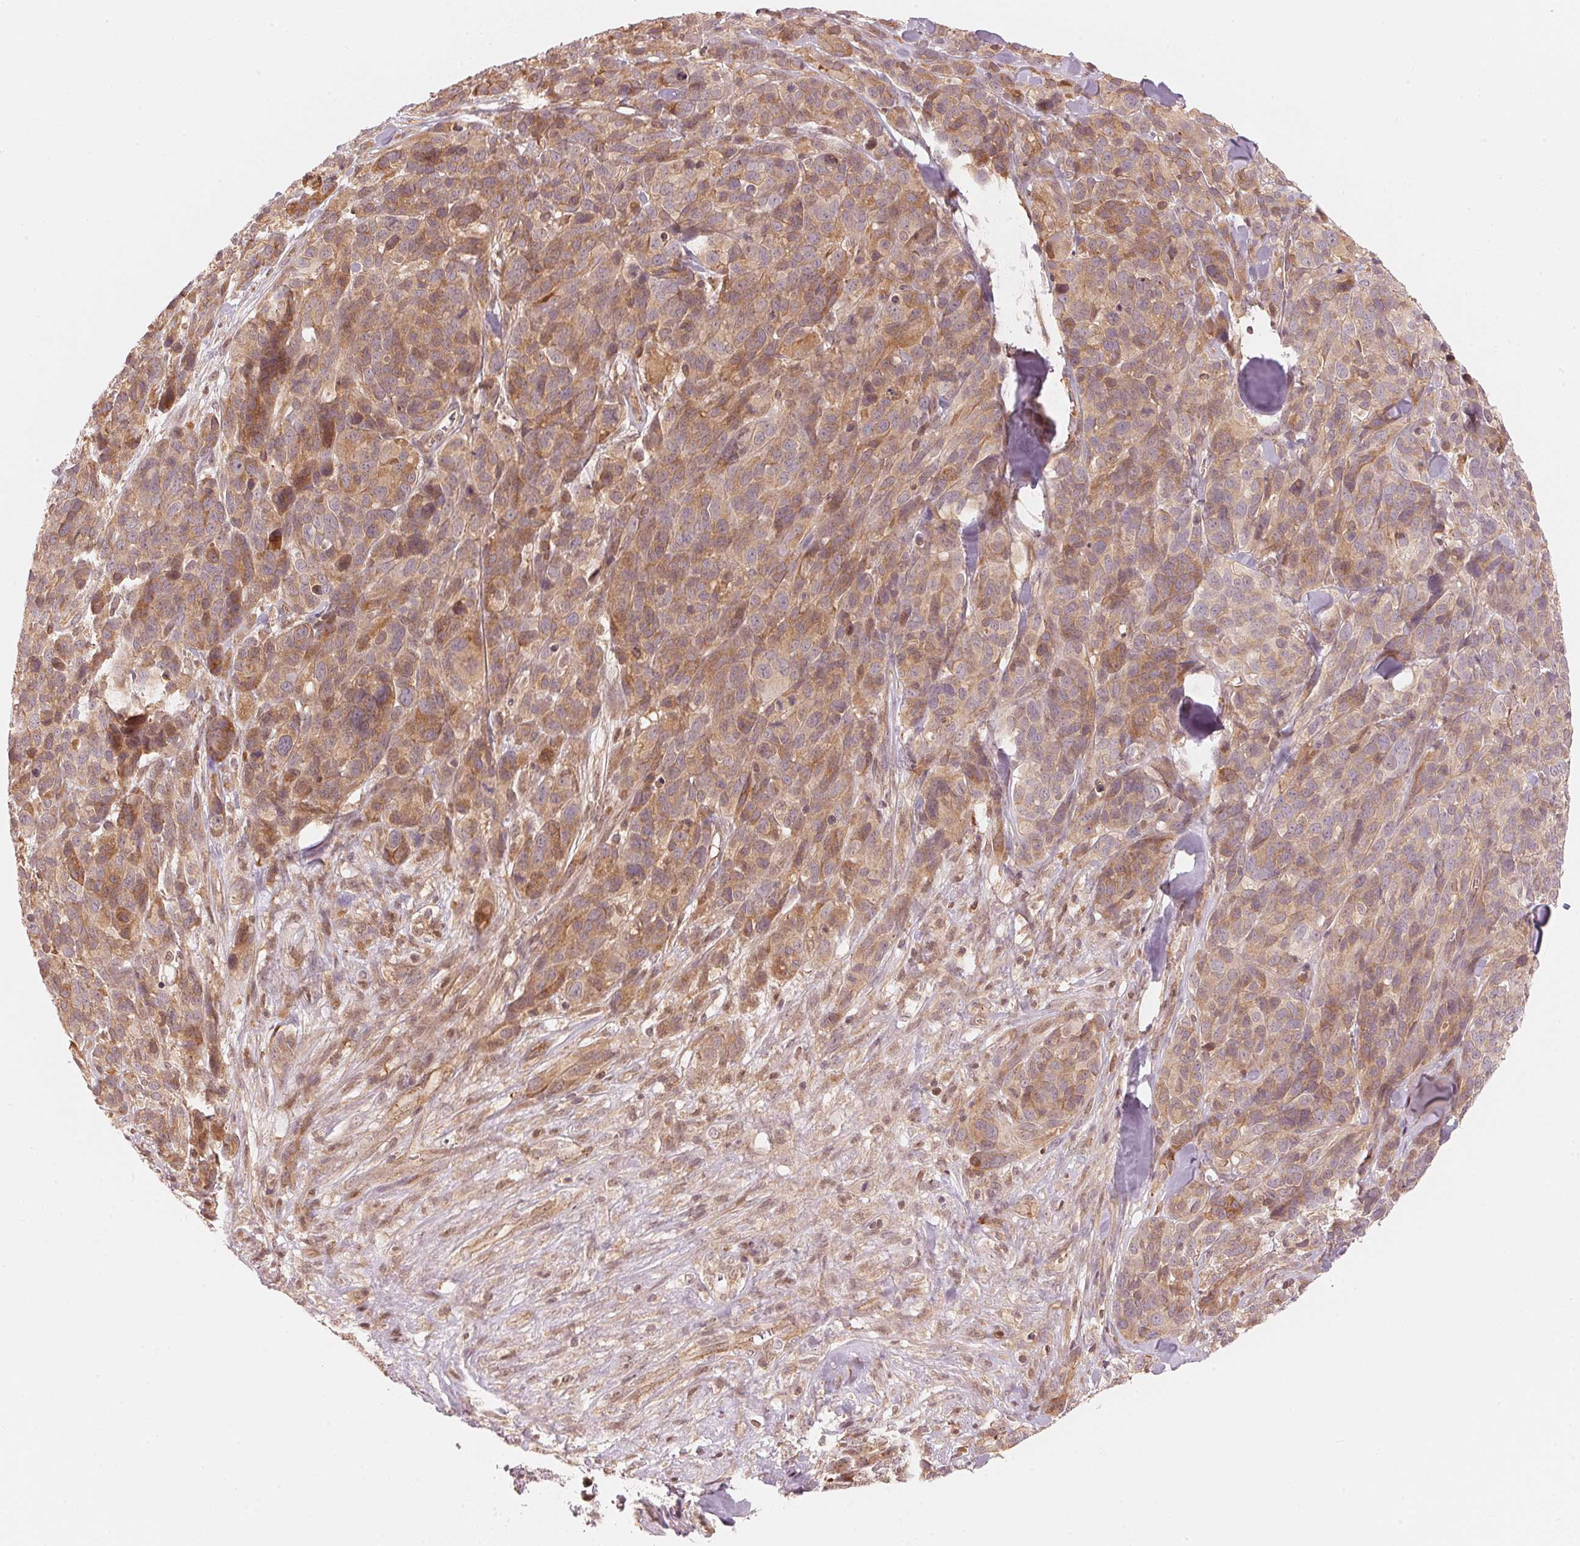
{"staining": {"intensity": "weak", "quantity": ">75%", "location": "cytoplasmic/membranous"}, "tissue": "melanoma", "cell_type": "Tumor cells", "image_type": "cancer", "snomed": [{"axis": "morphology", "description": "Malignant melanoma, NOS"}, {"axis": "topography", "description": "Skin"}], "caption": "Immunohistochemical staining of melanoma exhibits low levels of weak cytoplasmic/membranous staining in about >75% of tumor cells. (DAB IHC with brightfield microscopy, high magnification).", "gene": "PRKN", "patient": {"sex": "male", "age": 51}}